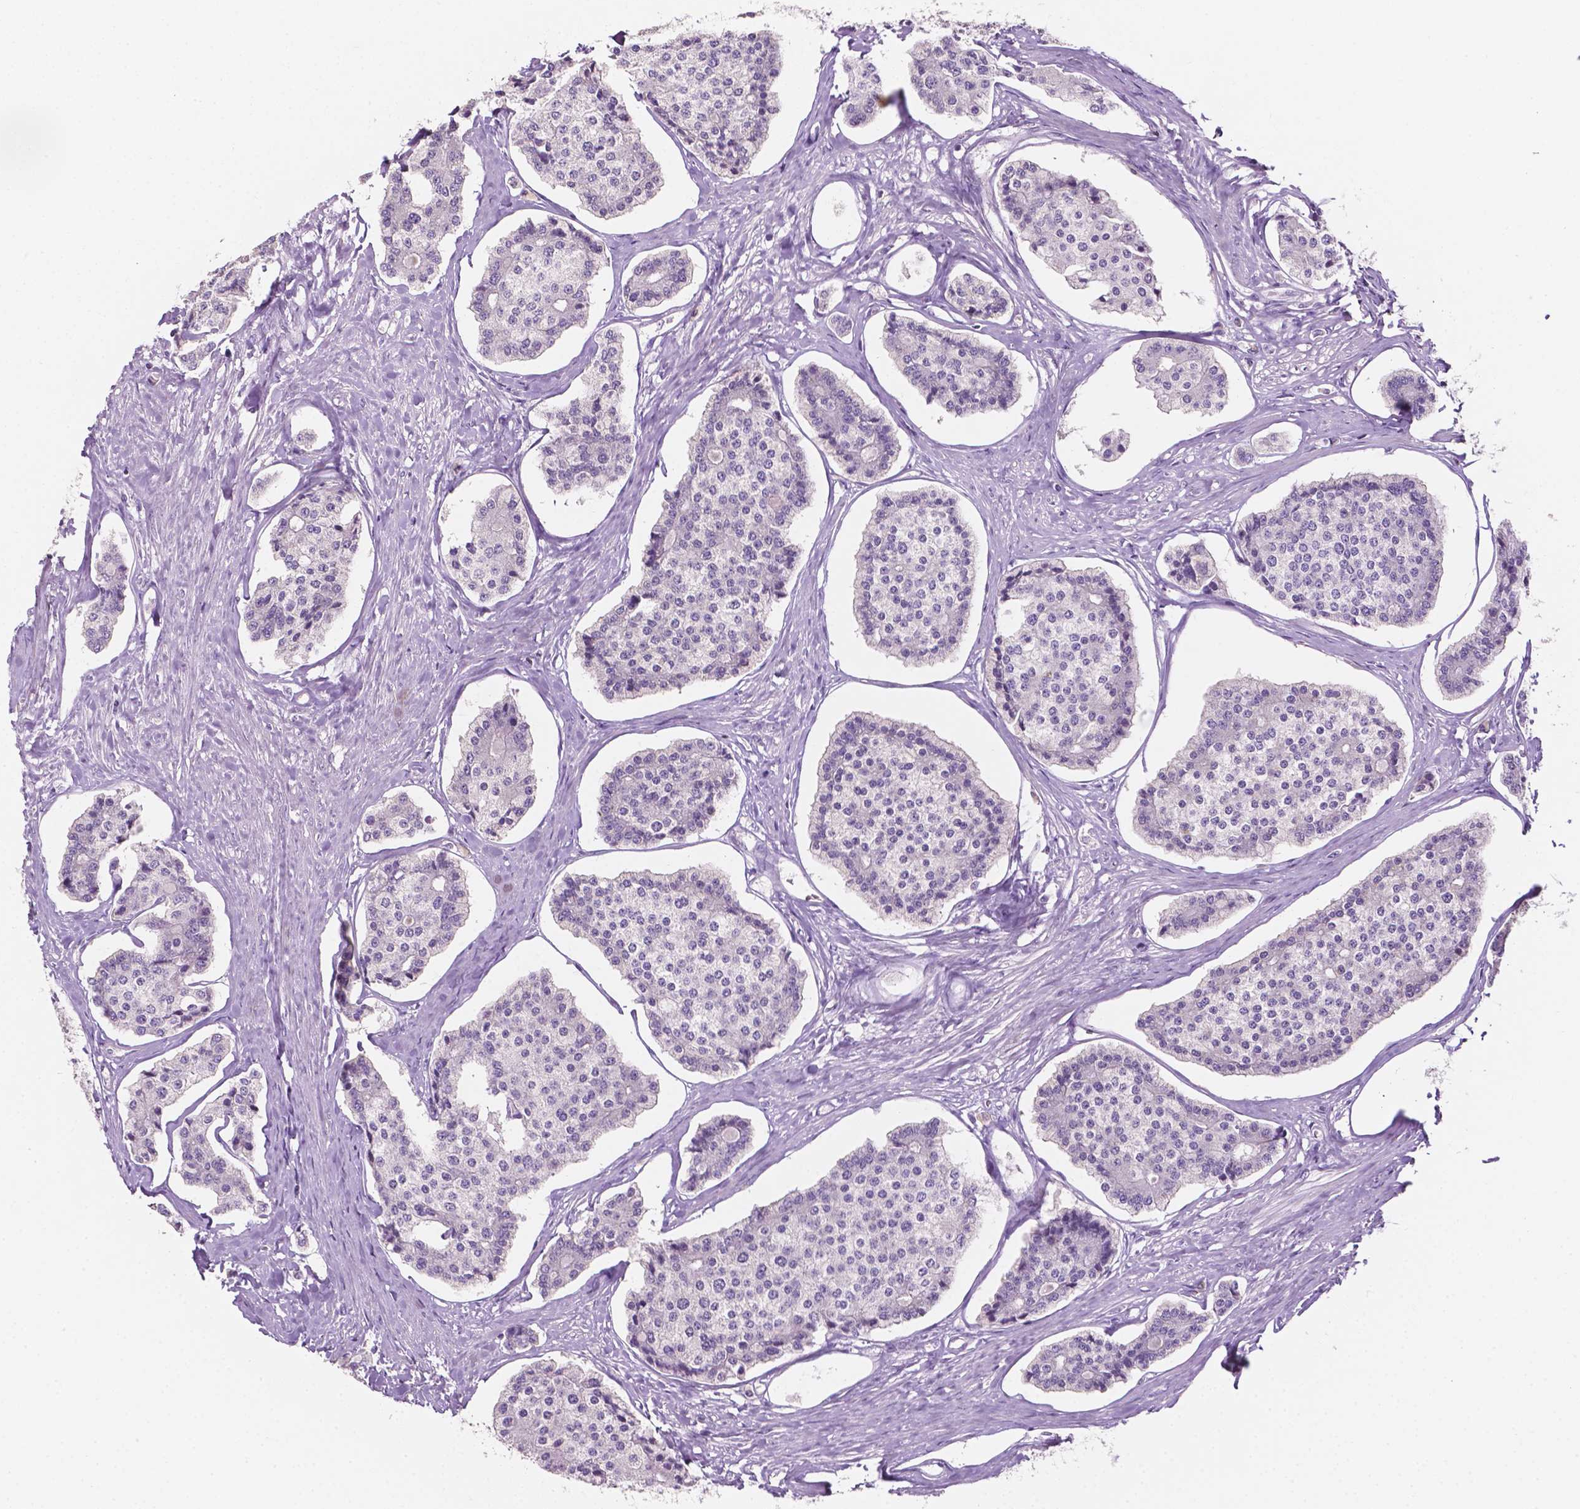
{"staining": {"intensity": "negative", "quantity": "none", "location": "none"}, "tissue": "carcinoid", "cell_type": "Tumor cells", "image_type": "cancer", "snomed": [{"axis": "morphology", "description": "Carcinoid, malignant, NOS"}, {"axis": "topography", "description": "Small intestine"}], "caption": "A photomicrograph of human carcinoid (malignant) is negative for staining in tumor cells.", "gene": "EGFR", "patient": {"sex": "female", "age": 65}}